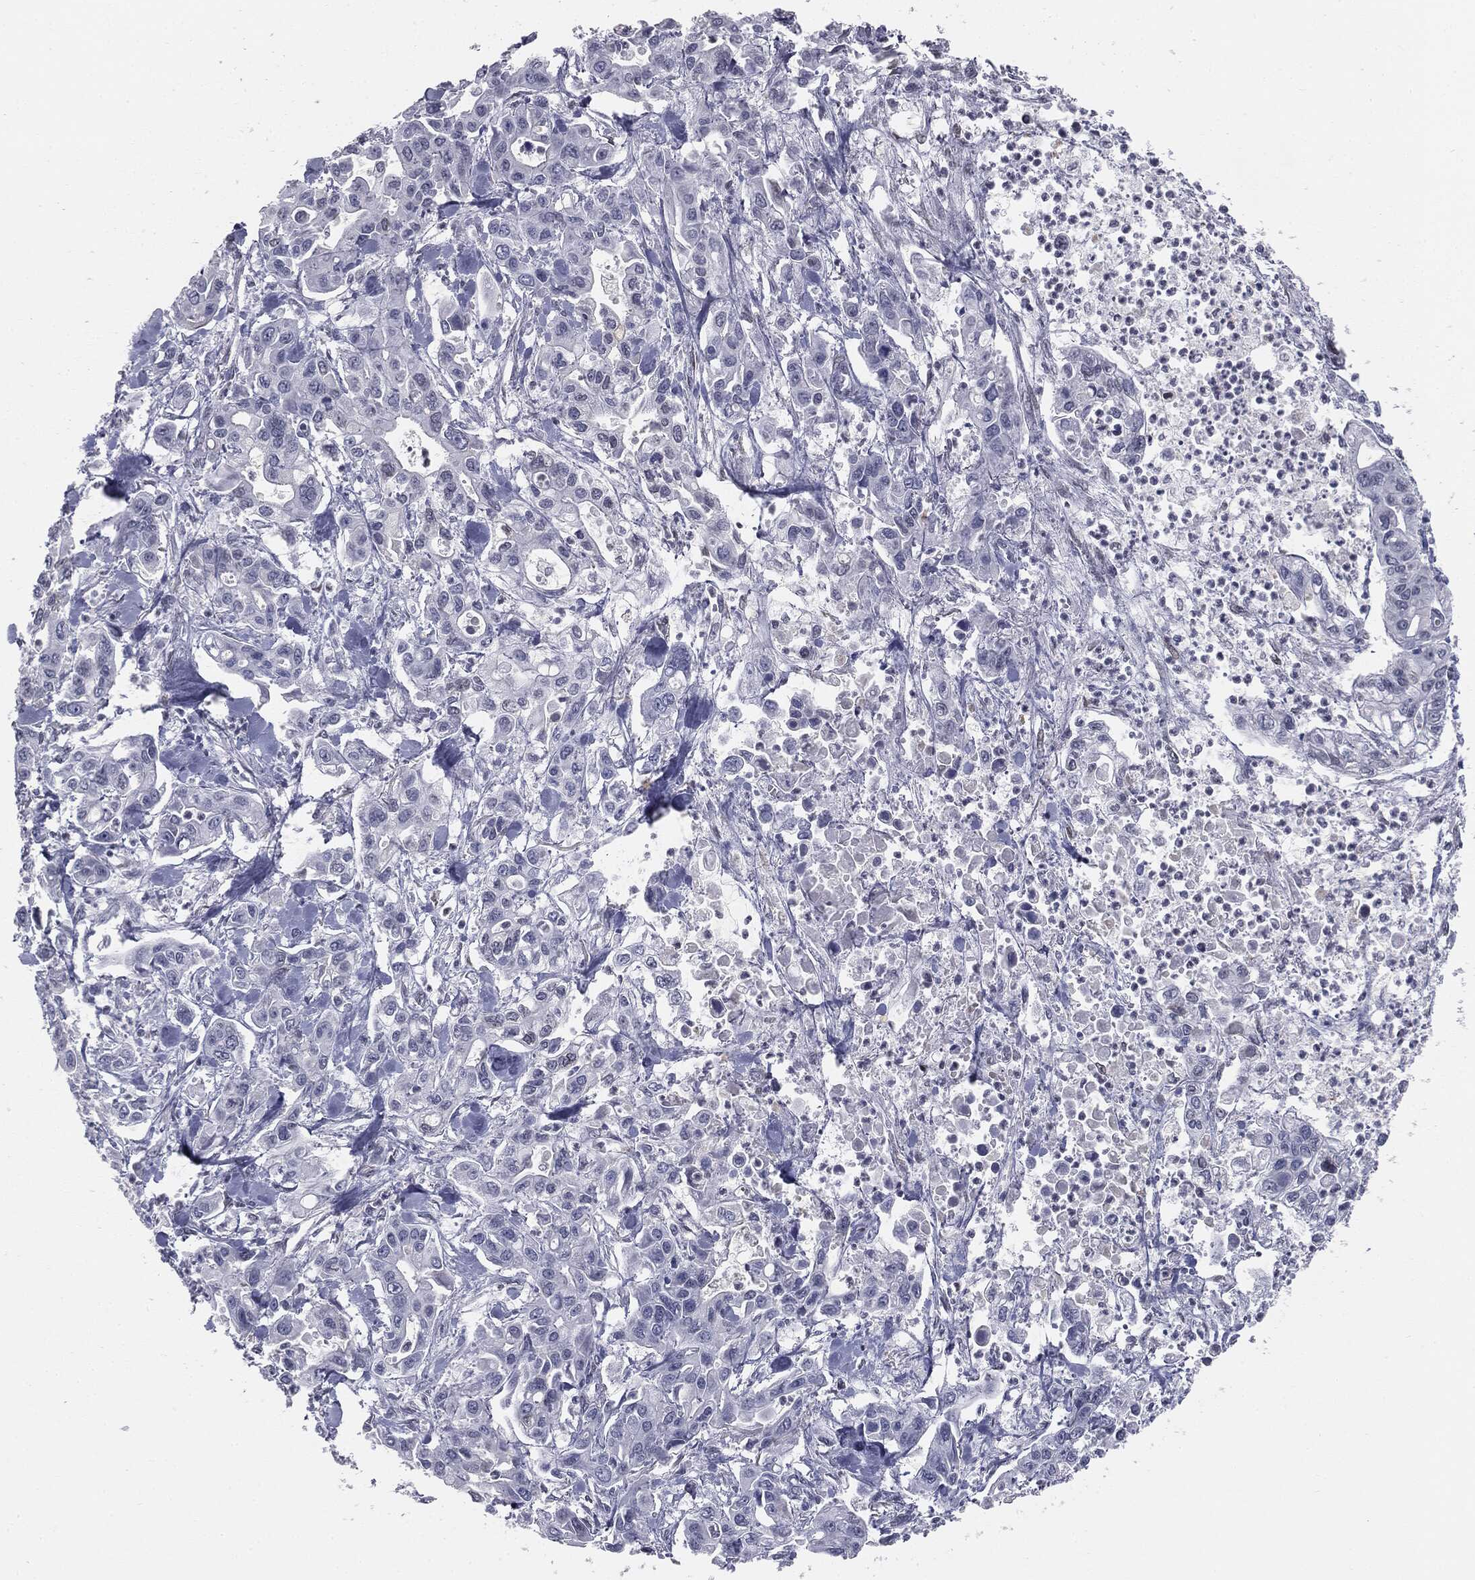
{"staining": {"intensity": "negative", "quantity": "none", "location": "none"}, "tissue": "pancreatic cancer", "cell_type": "Tumor cells", "image_type": "cancer", "snomed": [{"axis": "morphology", "description": "Adenocarcinoma, NOS"}, {"axis": "topography", "description": "Pancreas"}], "caption": "Immunohistochemistry (IHC) photomicrograph of pancreatic cancer (adenocarcinoma) stained for a protein (brown), which exhibits no expression in tumor cells.", "gene": "ALDOB", "patient": {"sex": "male", "age": 62}}